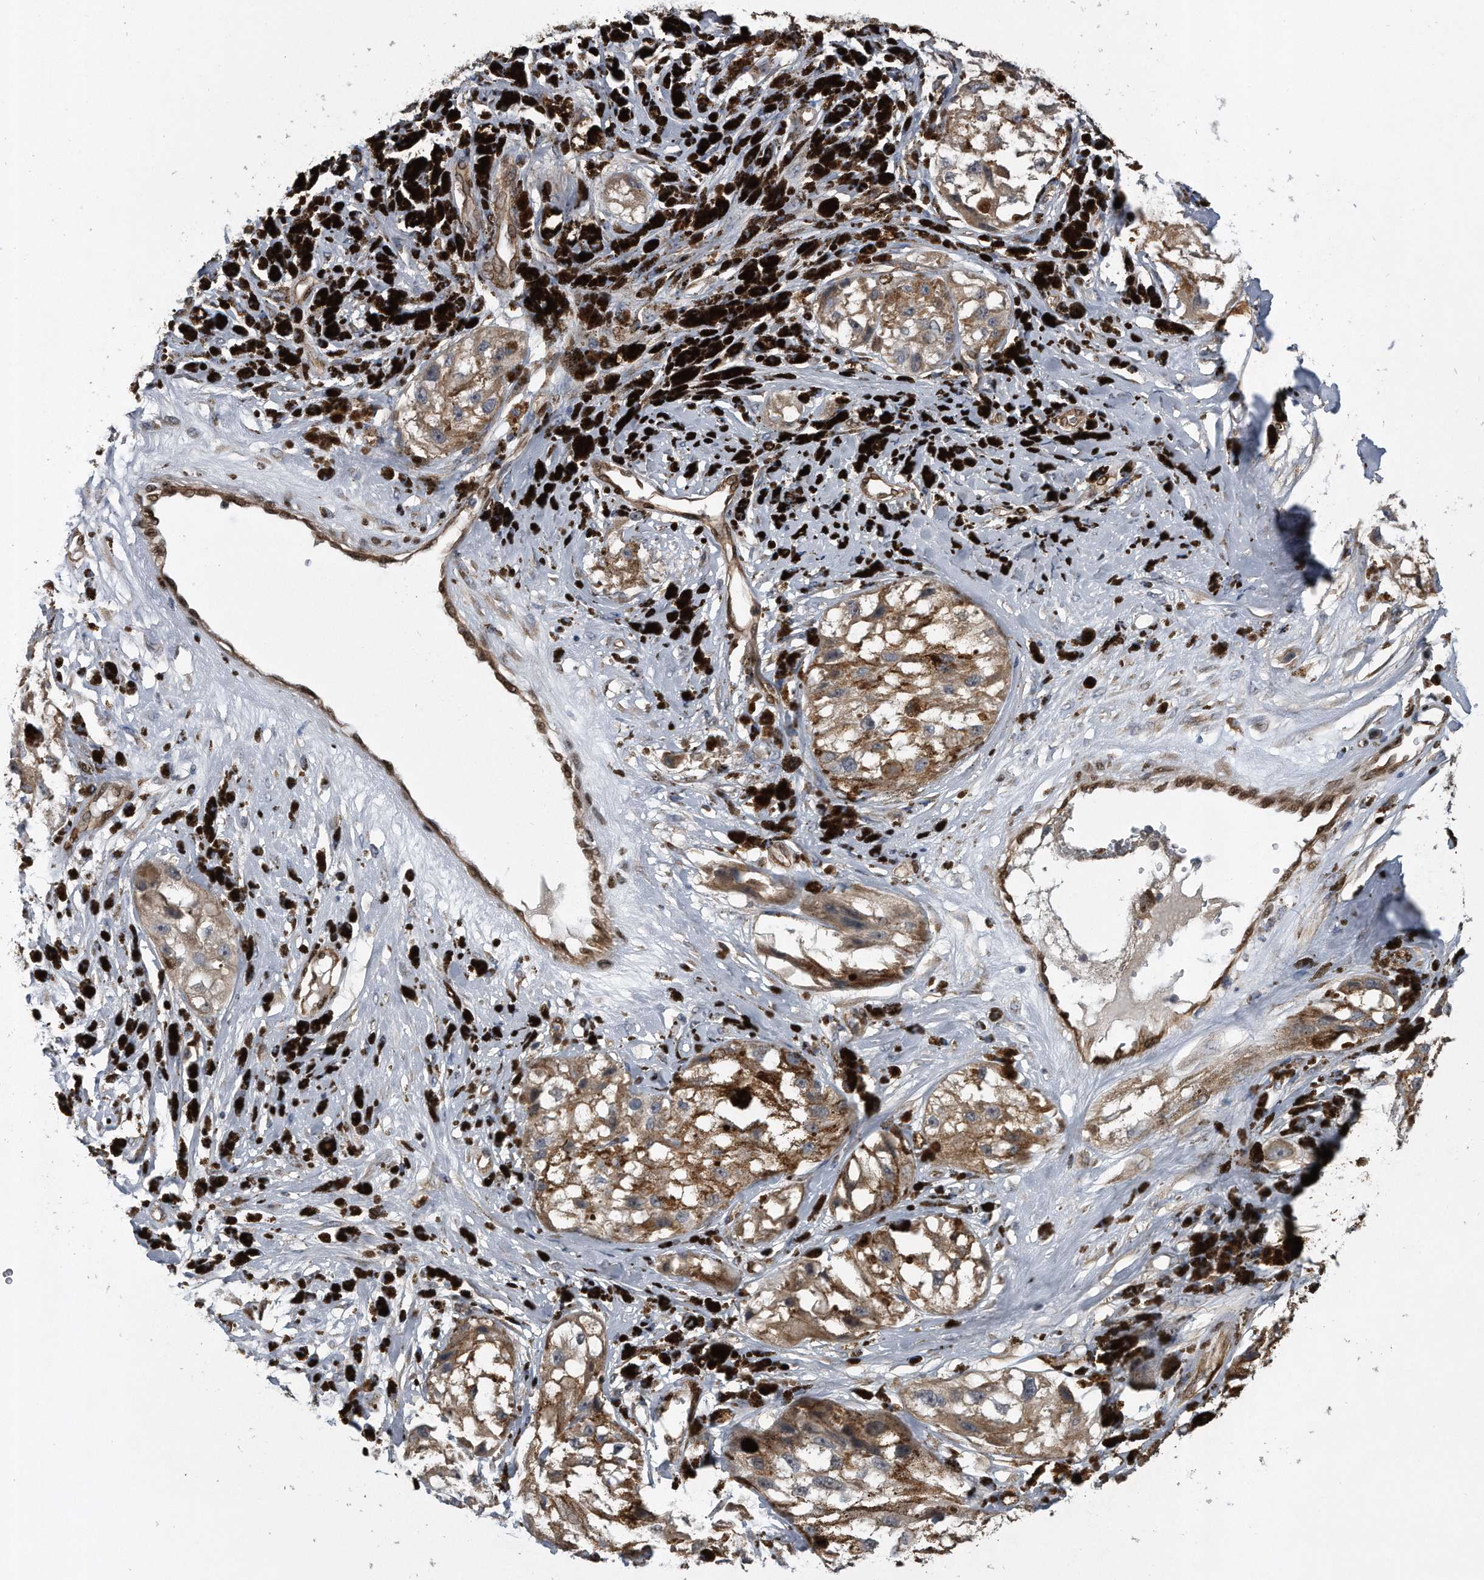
{"staining": {"intensity": "weak", "quantity": ">75%", "location": "cytoplasmic/membranous"}, "tissue": "melanoma", "cell_type": "Tumor cells", "image_type": "cancer", "snomed": [{"axis": "morphology", "description": "Malignant melanoma, NOS"}, {"axis": "topography", "description": "Skin"}], "caption": "Human malignant melanoma stained for a protein (brown) demonstrates weak cytoplasmic/membranous positive positivity in about >75% of tumor cells.", "gene": "ZNF79", "patient": {"sex": "male", "age": 88}}